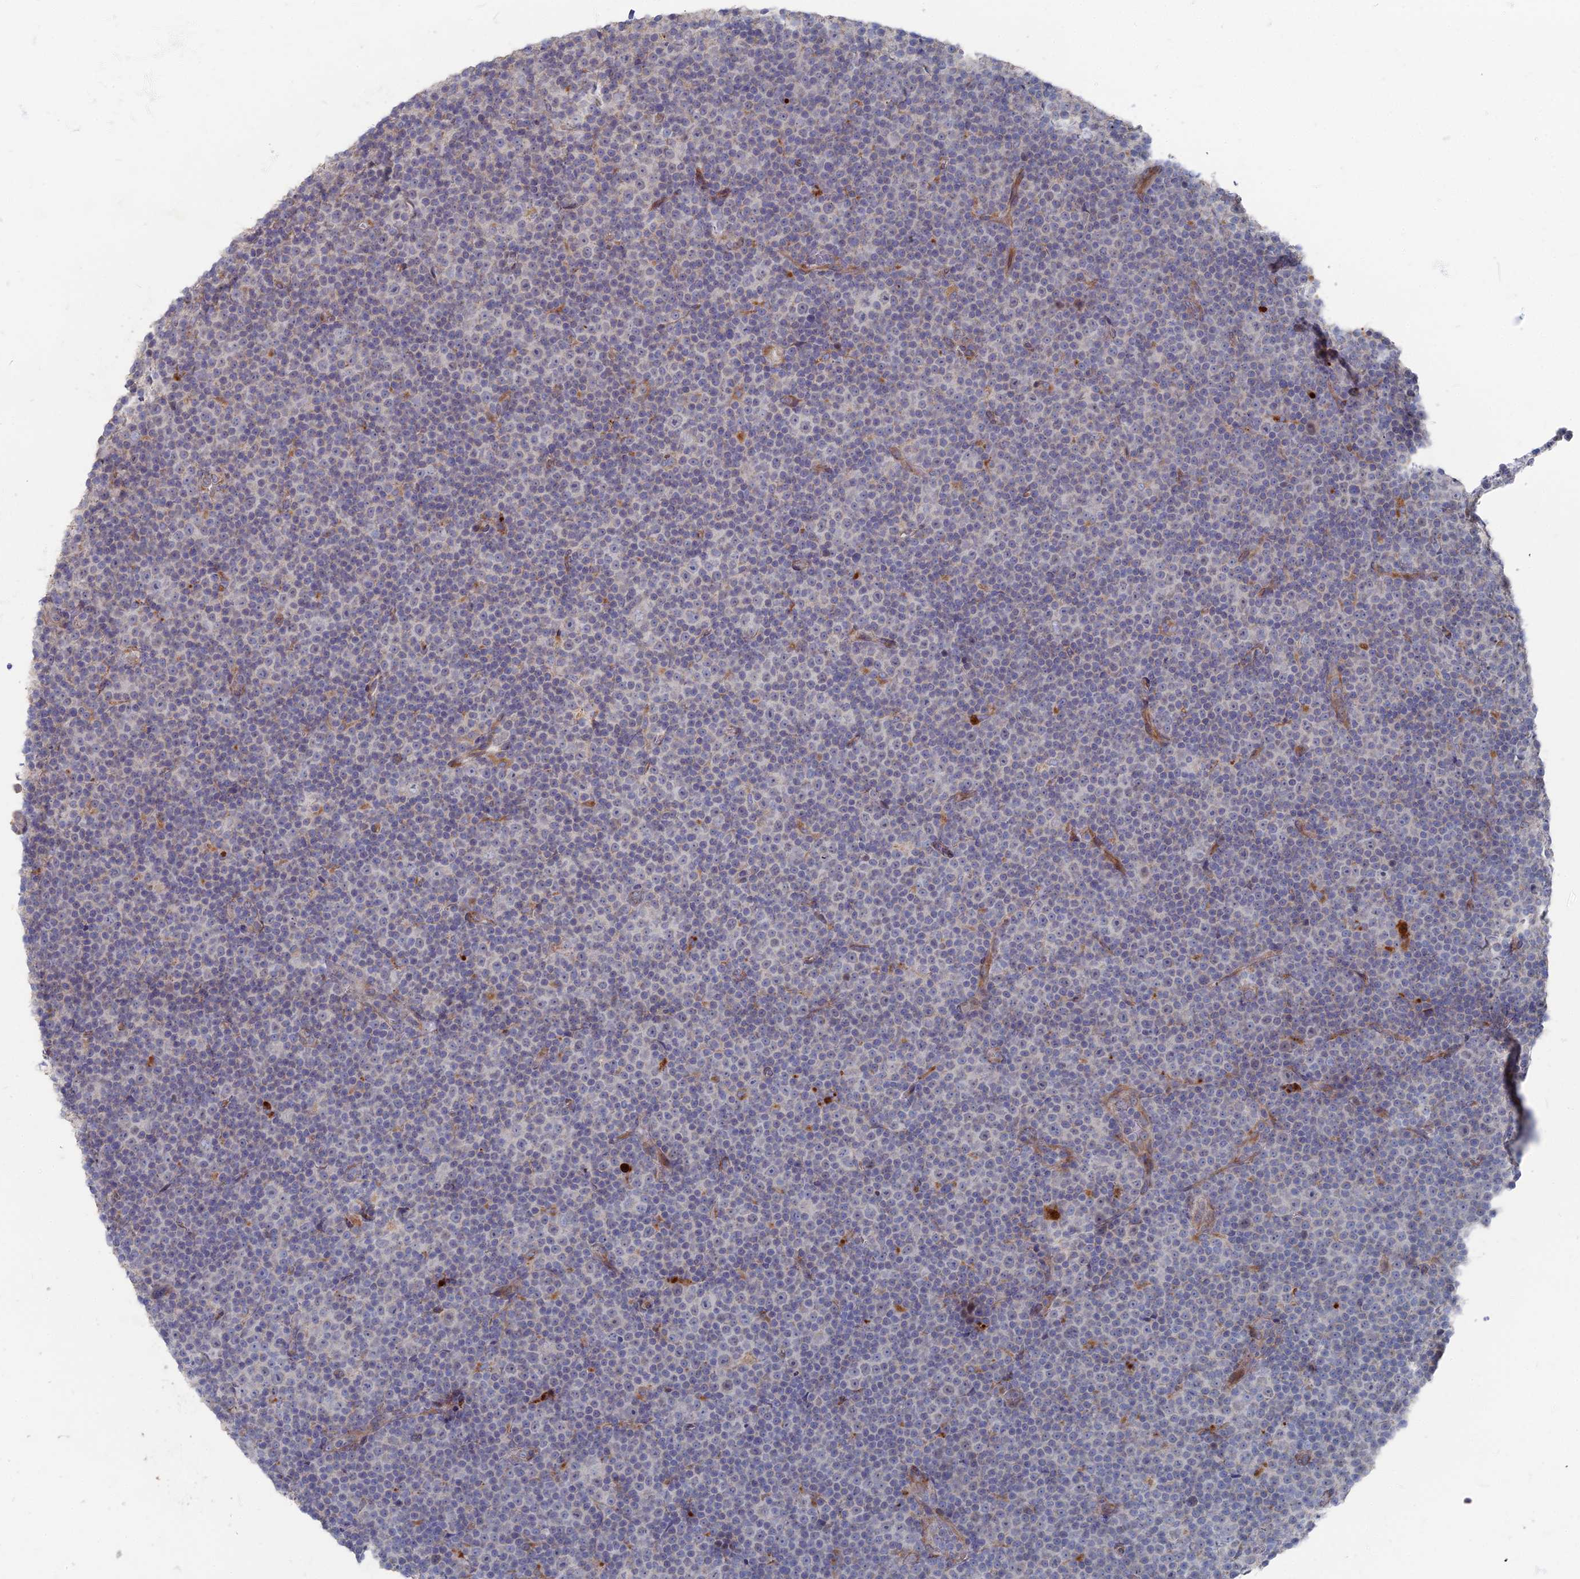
{"staining": {"intensity": "negative", "quantity": "none", "location": "none"}, "tissue": "lymphoma", "cell_type": "Tumor cells", "image_type": "cancer", "snomed": [{"axis": "morphology", "description": "Malignant lymphoma, non-Hodgkin's type, Low grade"}, {"axis": "topography", "description": "Lymph node"}], "caption": "The image shows no significant positivity in tumor cells of lymphoma. The staining is performed using DAB (3,3'-diaminobenzidine) brown chromogen with nuclei counter-stained in using hematoxylin.", "gene": "TMEM128", "patient": {"sex": "female", "age": 67}}